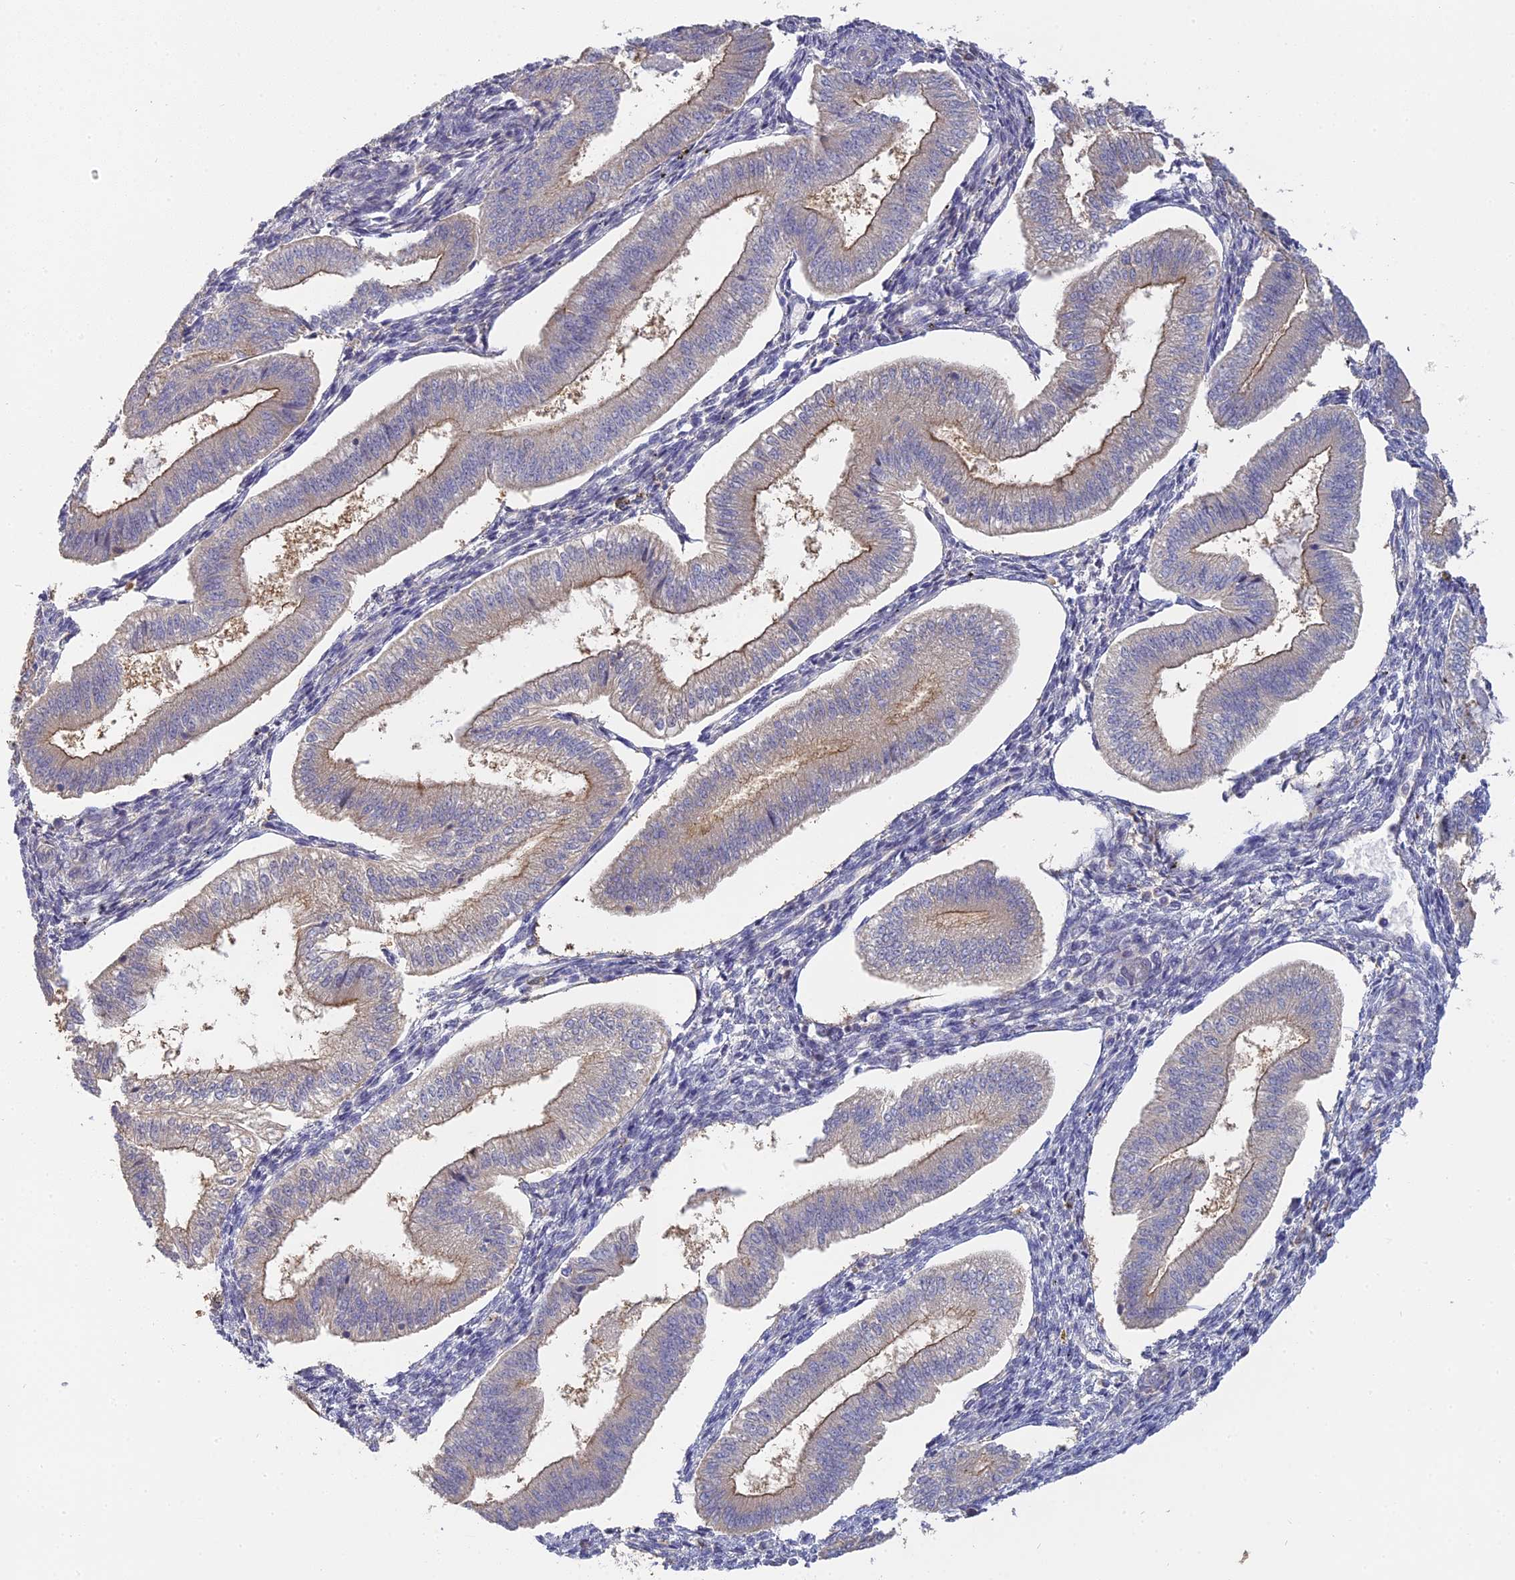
{"staining": {"intensity": "negative", "quantity": "none", "location": "none"}, "tissue": "endometrium", "cell_type": "Cells in endometrial stroma", "image_type": "normal", "snomed": [{"axis": "morphology", "description": "Normal tissue, NOS"}, {"axis": "topography", "description": "Endometrium"}], "caption": "Immunohistochemistry of normal endometrium reveals no expression in cells in endometrial stroma.", "gene": "SFT2D2", "patient": {"sex": "female", "age": 34}}